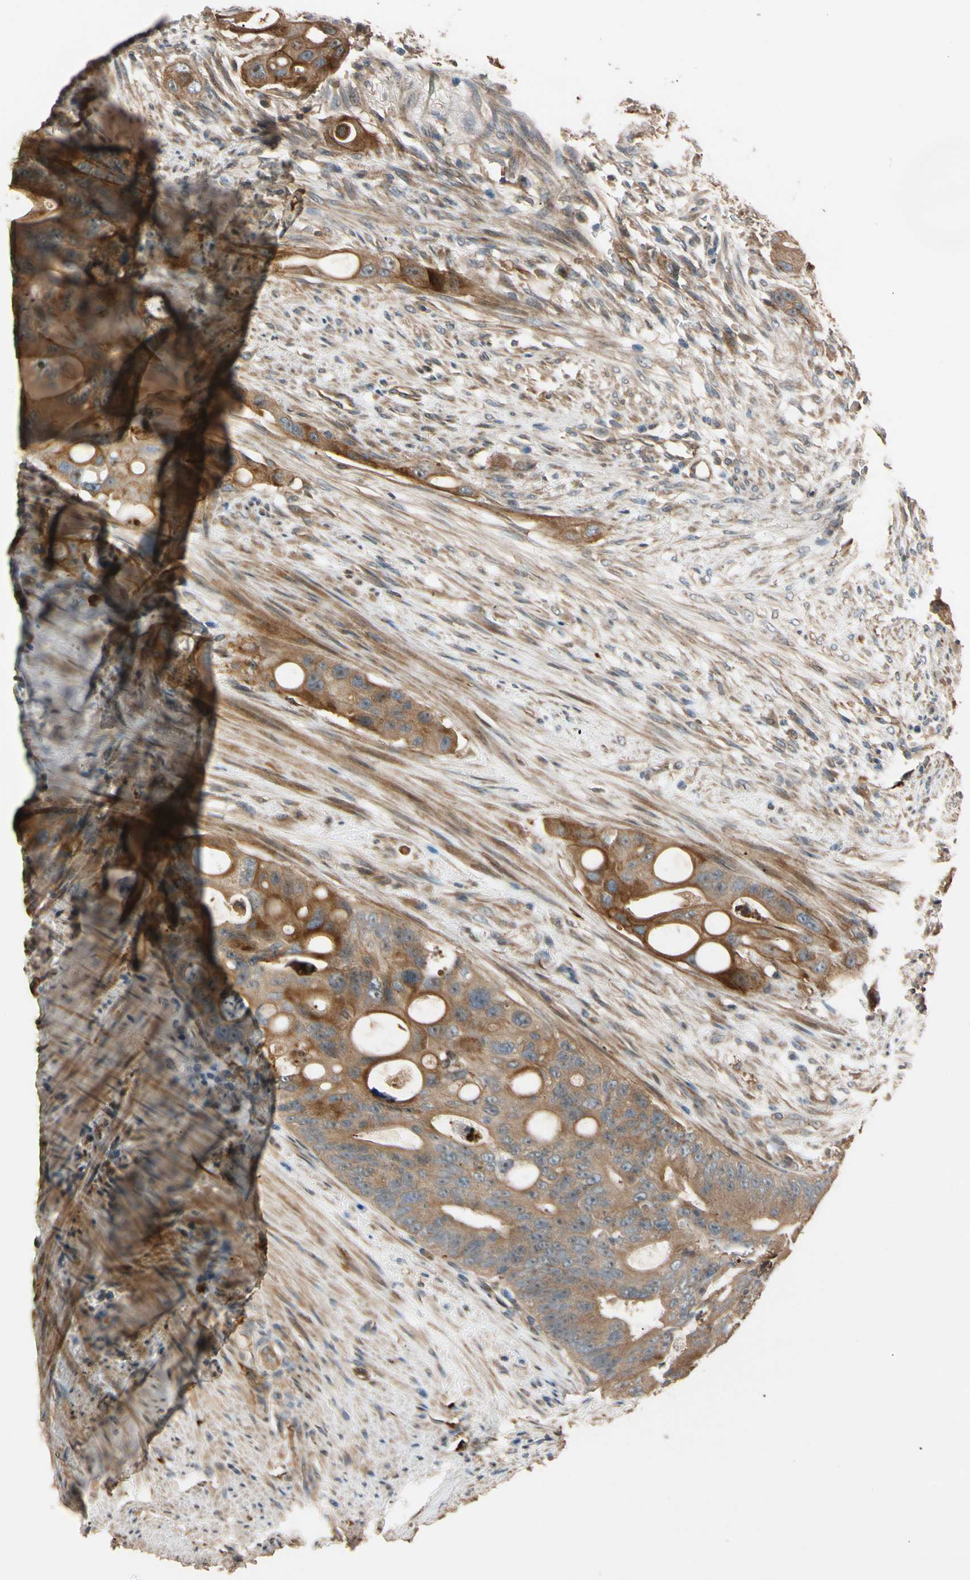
{"staining": {"intensity": "strong", "quantity": ">75%", "location": "cytoplasmic/membranous"}, "tissue": "colorectal cancer", "cell_type": "Tumor cells", "image_type": "cancer", "snomed": [{"axis": "morphology", "description": "Adenocarcinoma, NOS"}, {"axis": "topography", "description": "Colon"}], "caption": "Protein staining by IHC reveals strong cytoplasmic/membranous positivity in about >75% of tumor cells in colorectal cancer (adenocarcinoma).", "gene": "MGRN1", "patient": {"sex": "female", "age": 57}}